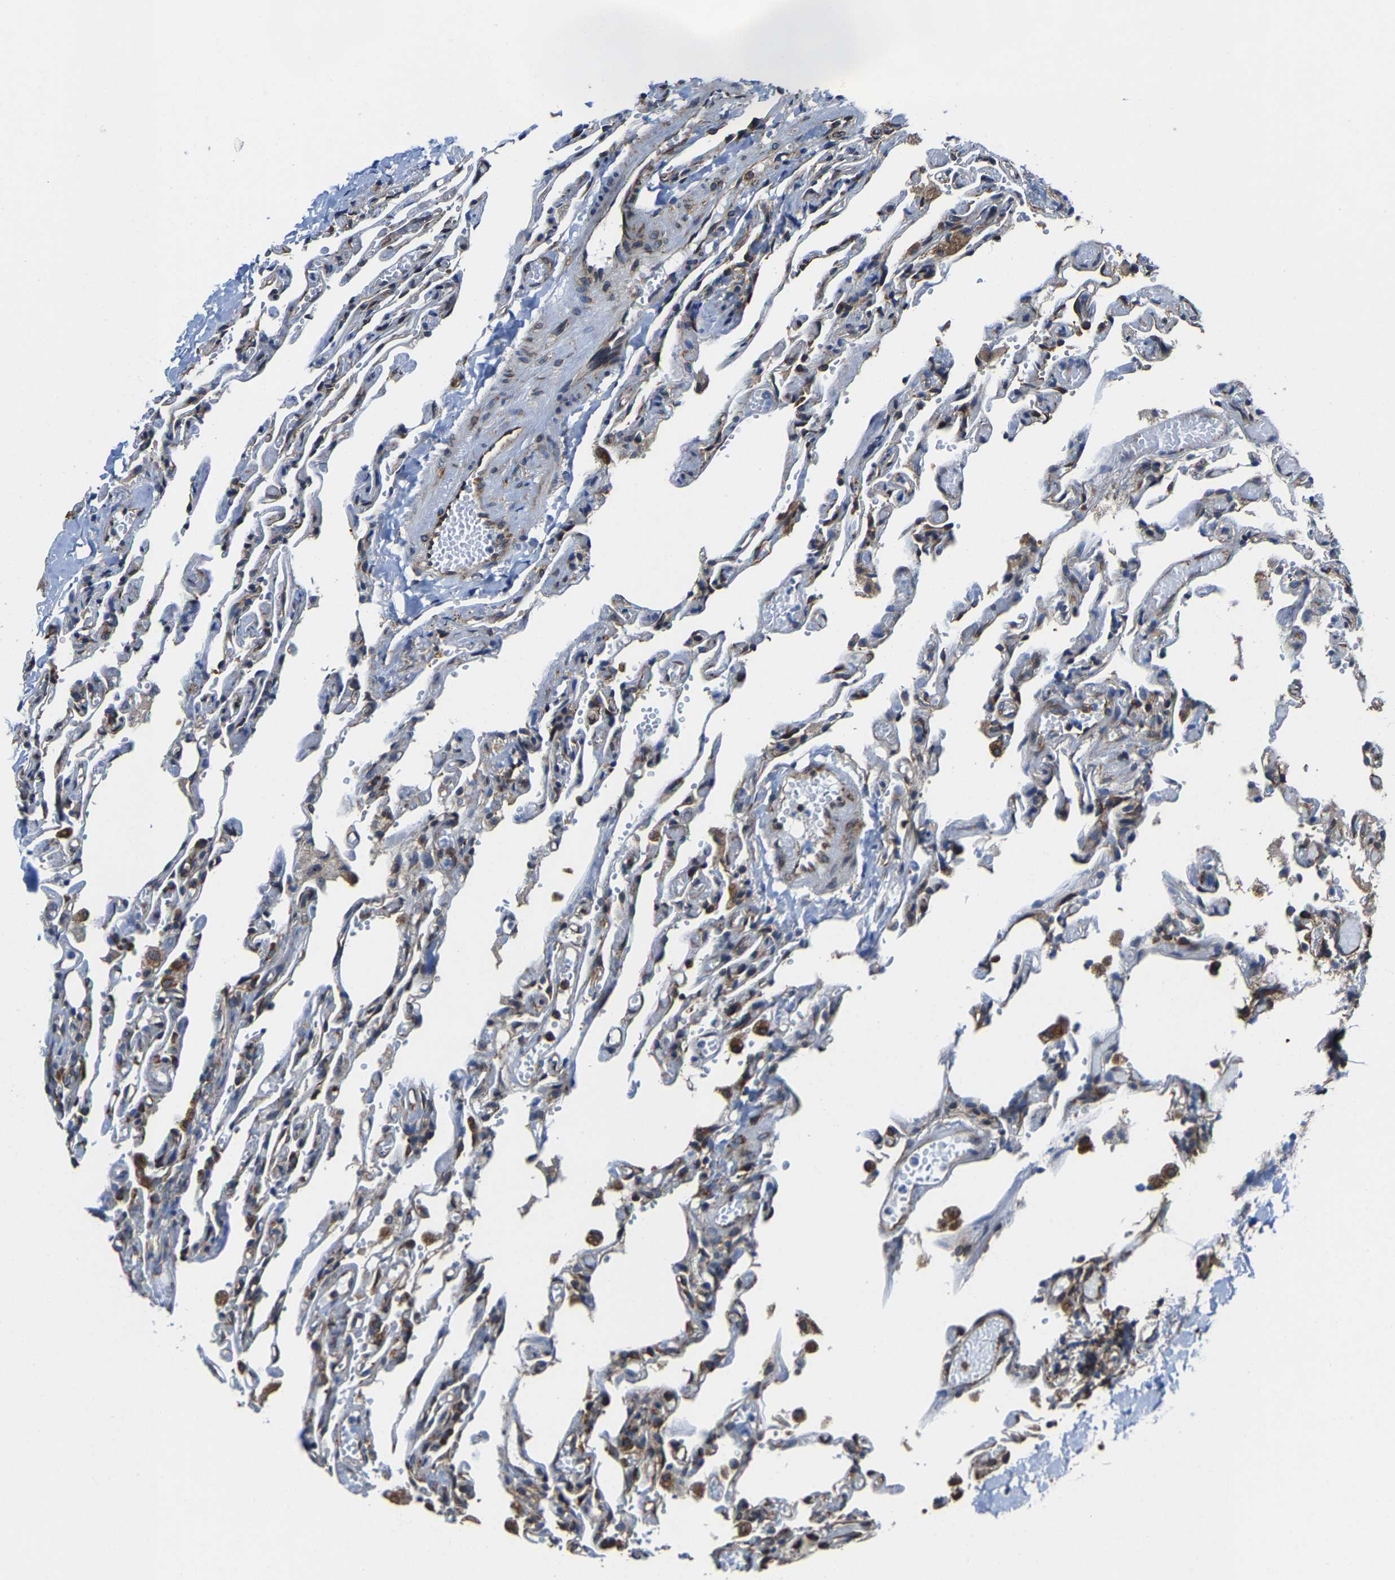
{"staining": {"intensity": "strong", "quantity": "25%-75%", "location": "cytoplasmic/membranous"}, "tissue": "lung", "cell_type": "Alveolar cells", "image_type": "normal", "snomed": [{"axis": "morphology", "description": "Normal tissue, NOS"}, {"axis": "topography", "description": "Lung"}], "caption": "Protein expression analysis of unremarkable human lung reveals strong cytoplasmic/membranous staining in about 25%-75% of alveolar cells. Using DAB (brown) and hematoxylin (blue) stains, captured at high magnification using brightfield microscopy.", "gene": "G3BP2", "patient": {"sex": "male", "age": 21}}